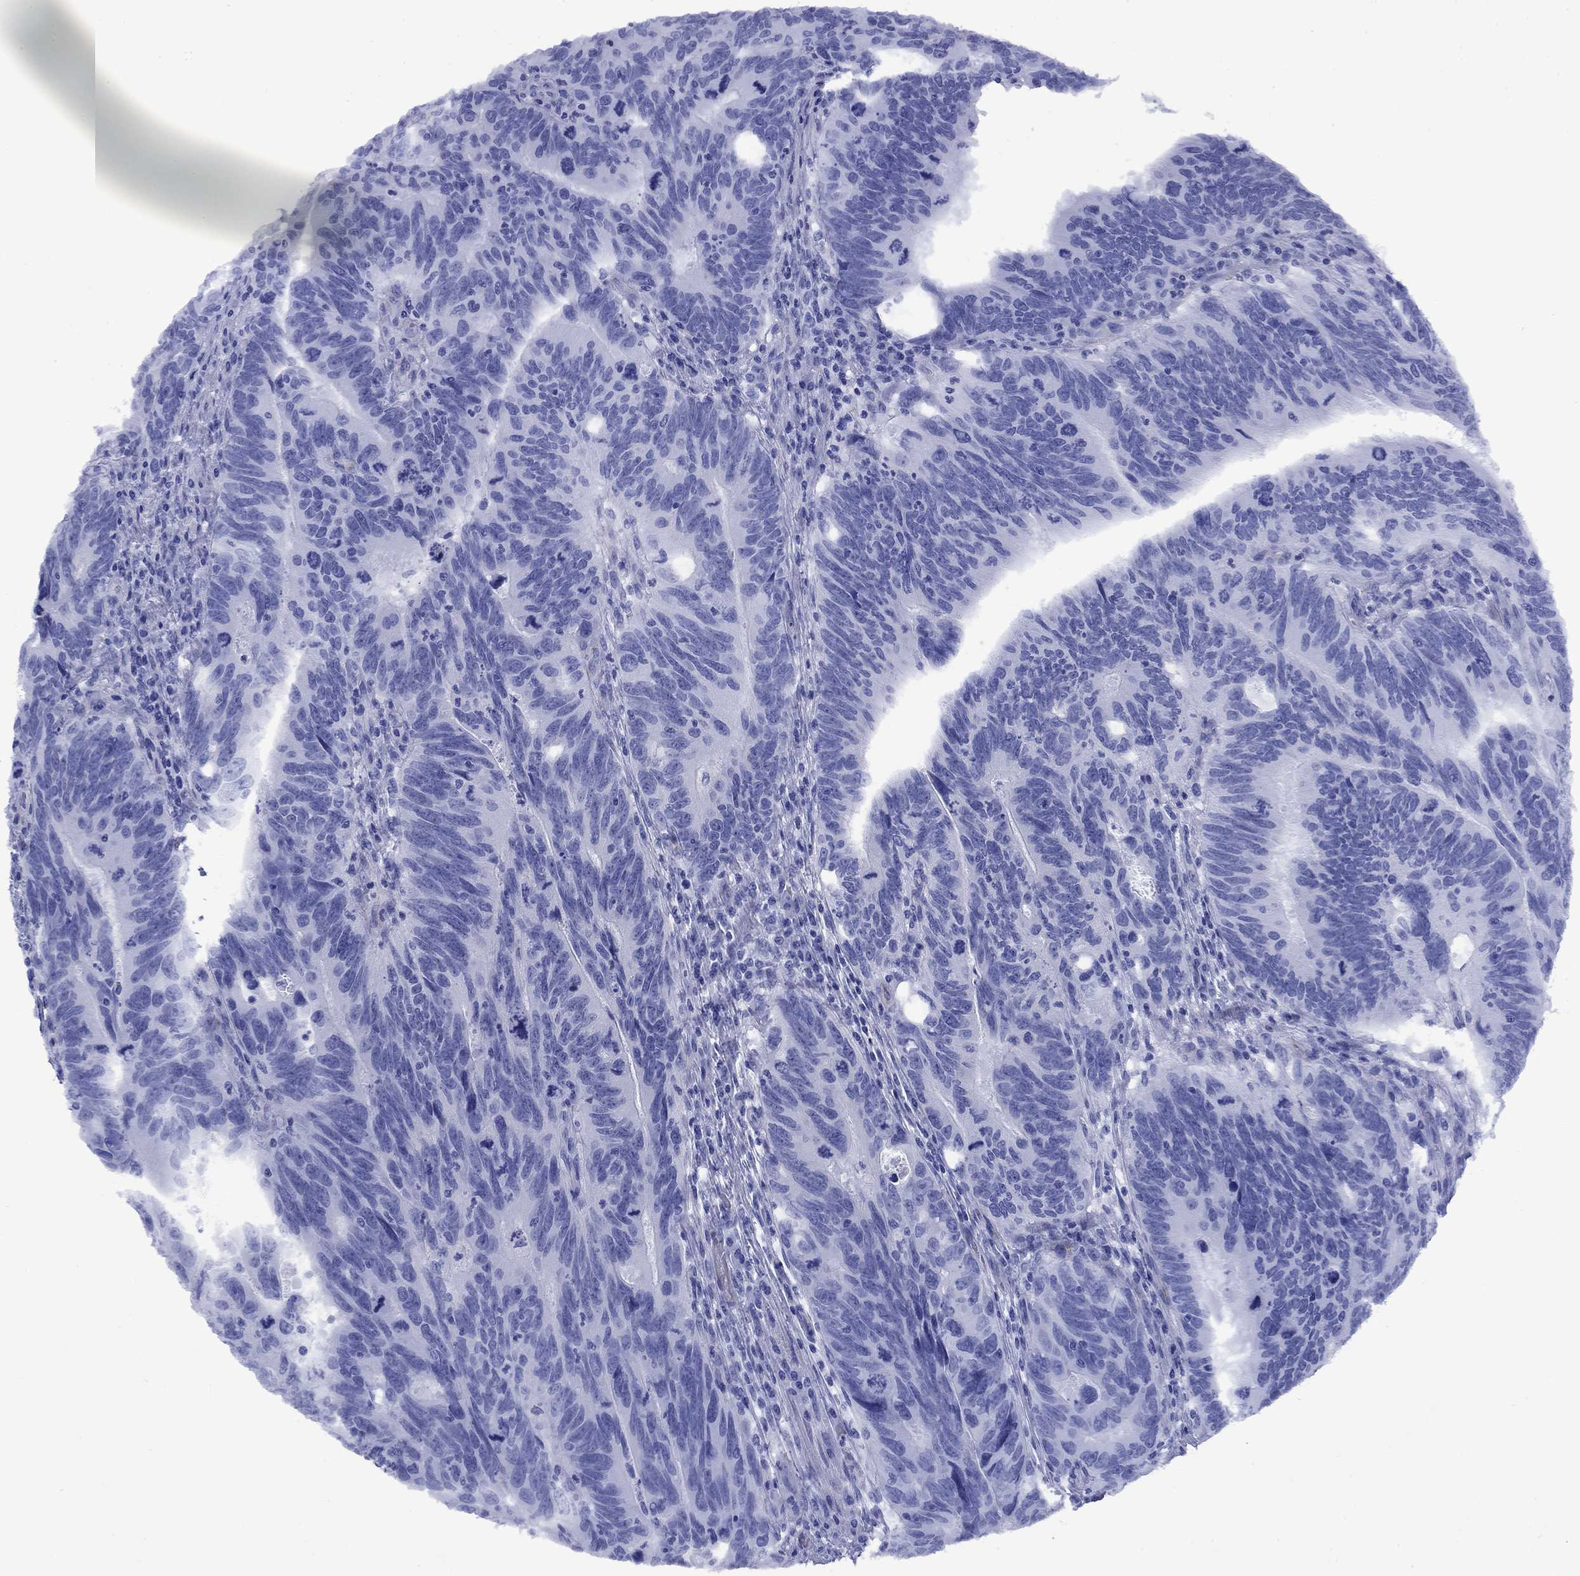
{"staining": {"intensity": "negative", "quantity": "none", "location": "none"}, "tissue": "colorectal cancer", "cell_type": "Tumor cells", "image_type": "cancer", "snomed": [{"axis": "morphology", "description": "Adenocarcinoma, NOS"}, {"axis": "topography", "description": "Colon"}], "caption": "Immunohistochemistry micrograph of human colorectal adenocarcinoma stained for a protein (brown), which demonstrates no staining in tumor cells. Brightfield microscopy of IHC stained with DAB (3,3'-diaminobenzidine) (brown) and hematoxylin (blue), captured at high magnification.", "gene": "ROM1", "patient": {"sex": "female", "age": 77}}